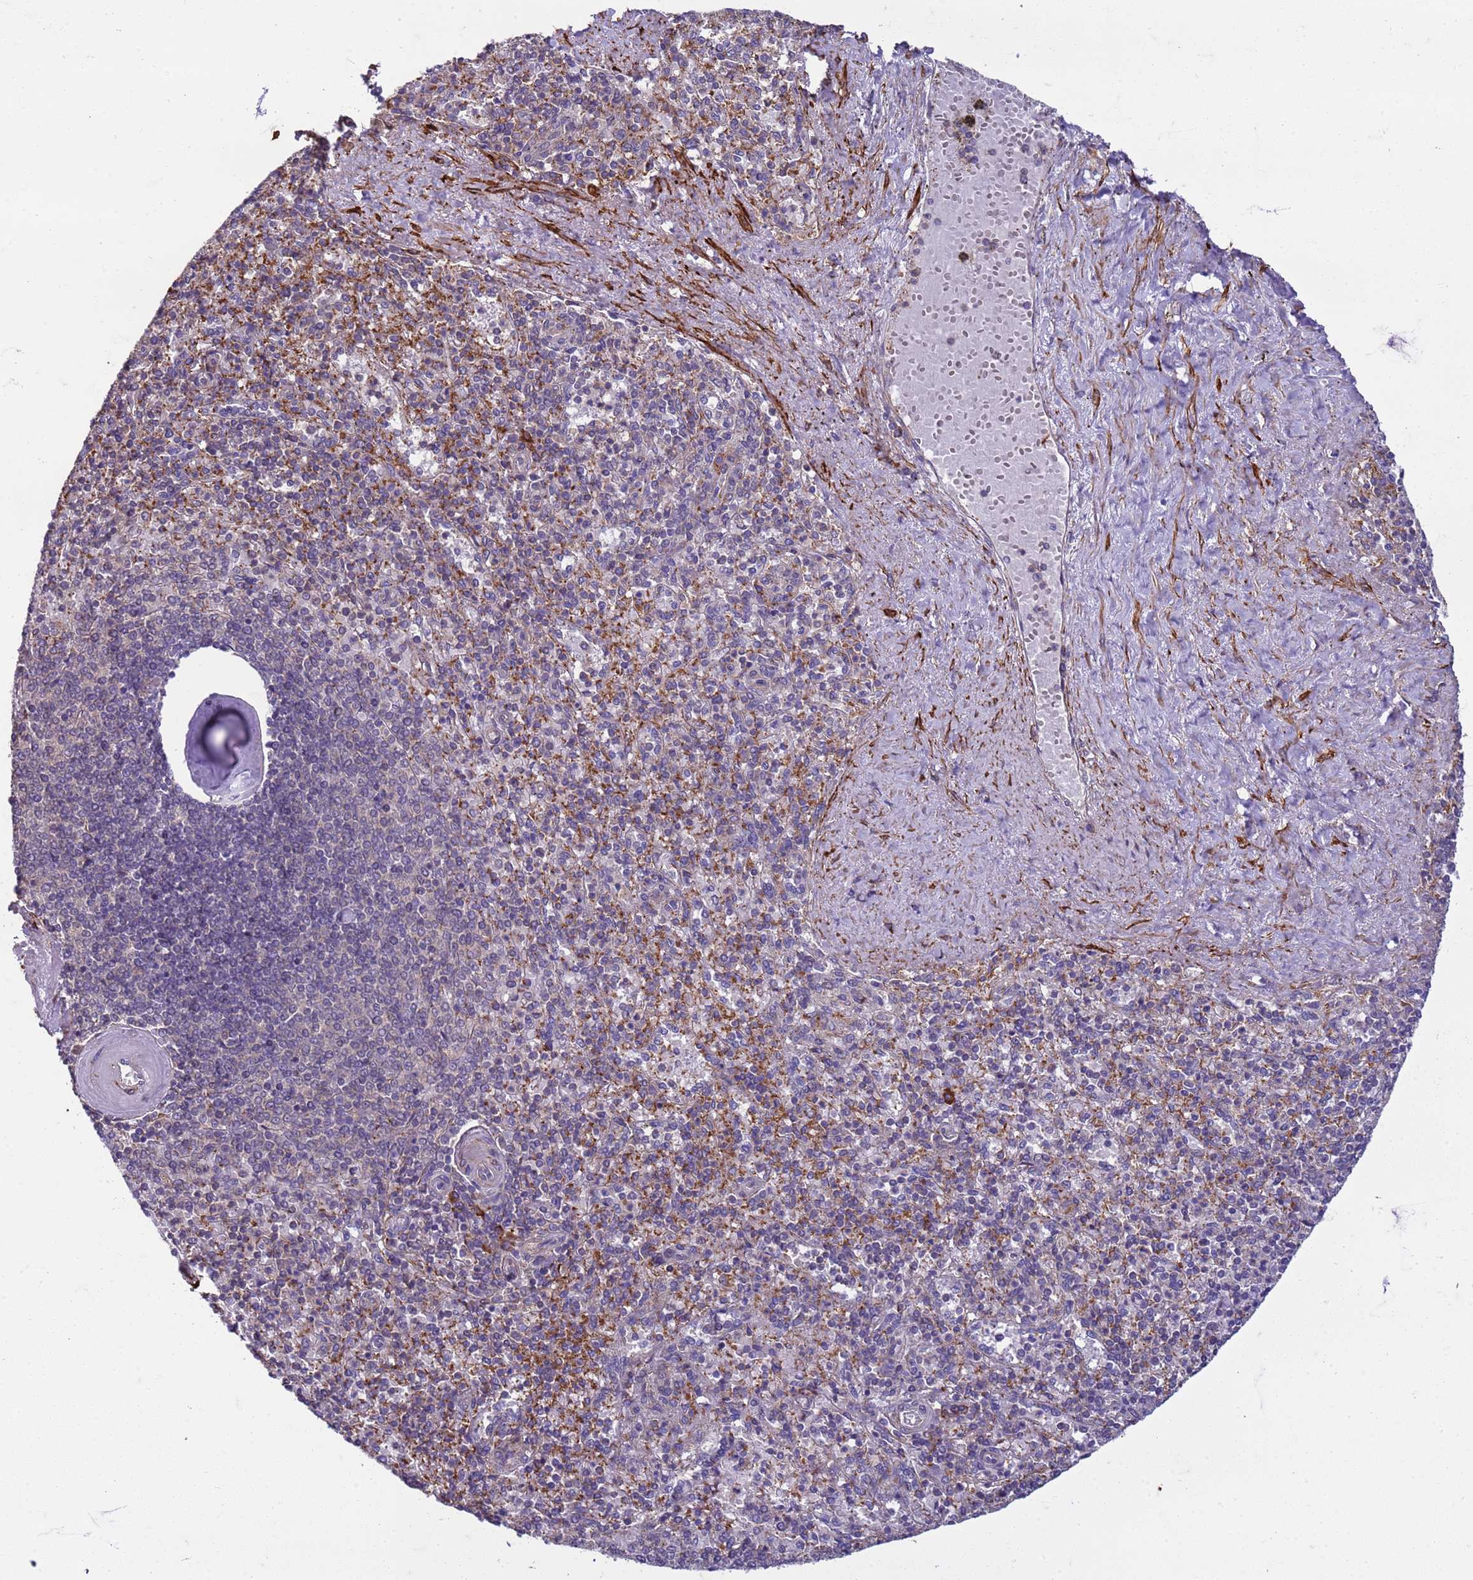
{"staining": {"intensity": "moderate", "quantity": "<25%", "location": "cytoplasmic/membranous"}, "tissue": "spleen", "cell_type": "Cells in red pulp", "image_type": "normal", "snomed": [{"axis": "morphology", "description": "Normal tissue, NOS"}, {"axis": "topography", "description": "Spleen"}], "caption": "An IHC image of benign tissue is shown. Protein staining in brown shows moderate cytoplasmic/membranous positivity in spleen within cells in red pulp.", "gene": "GEN1", "patient": {"sex": "male", "age": 82}}